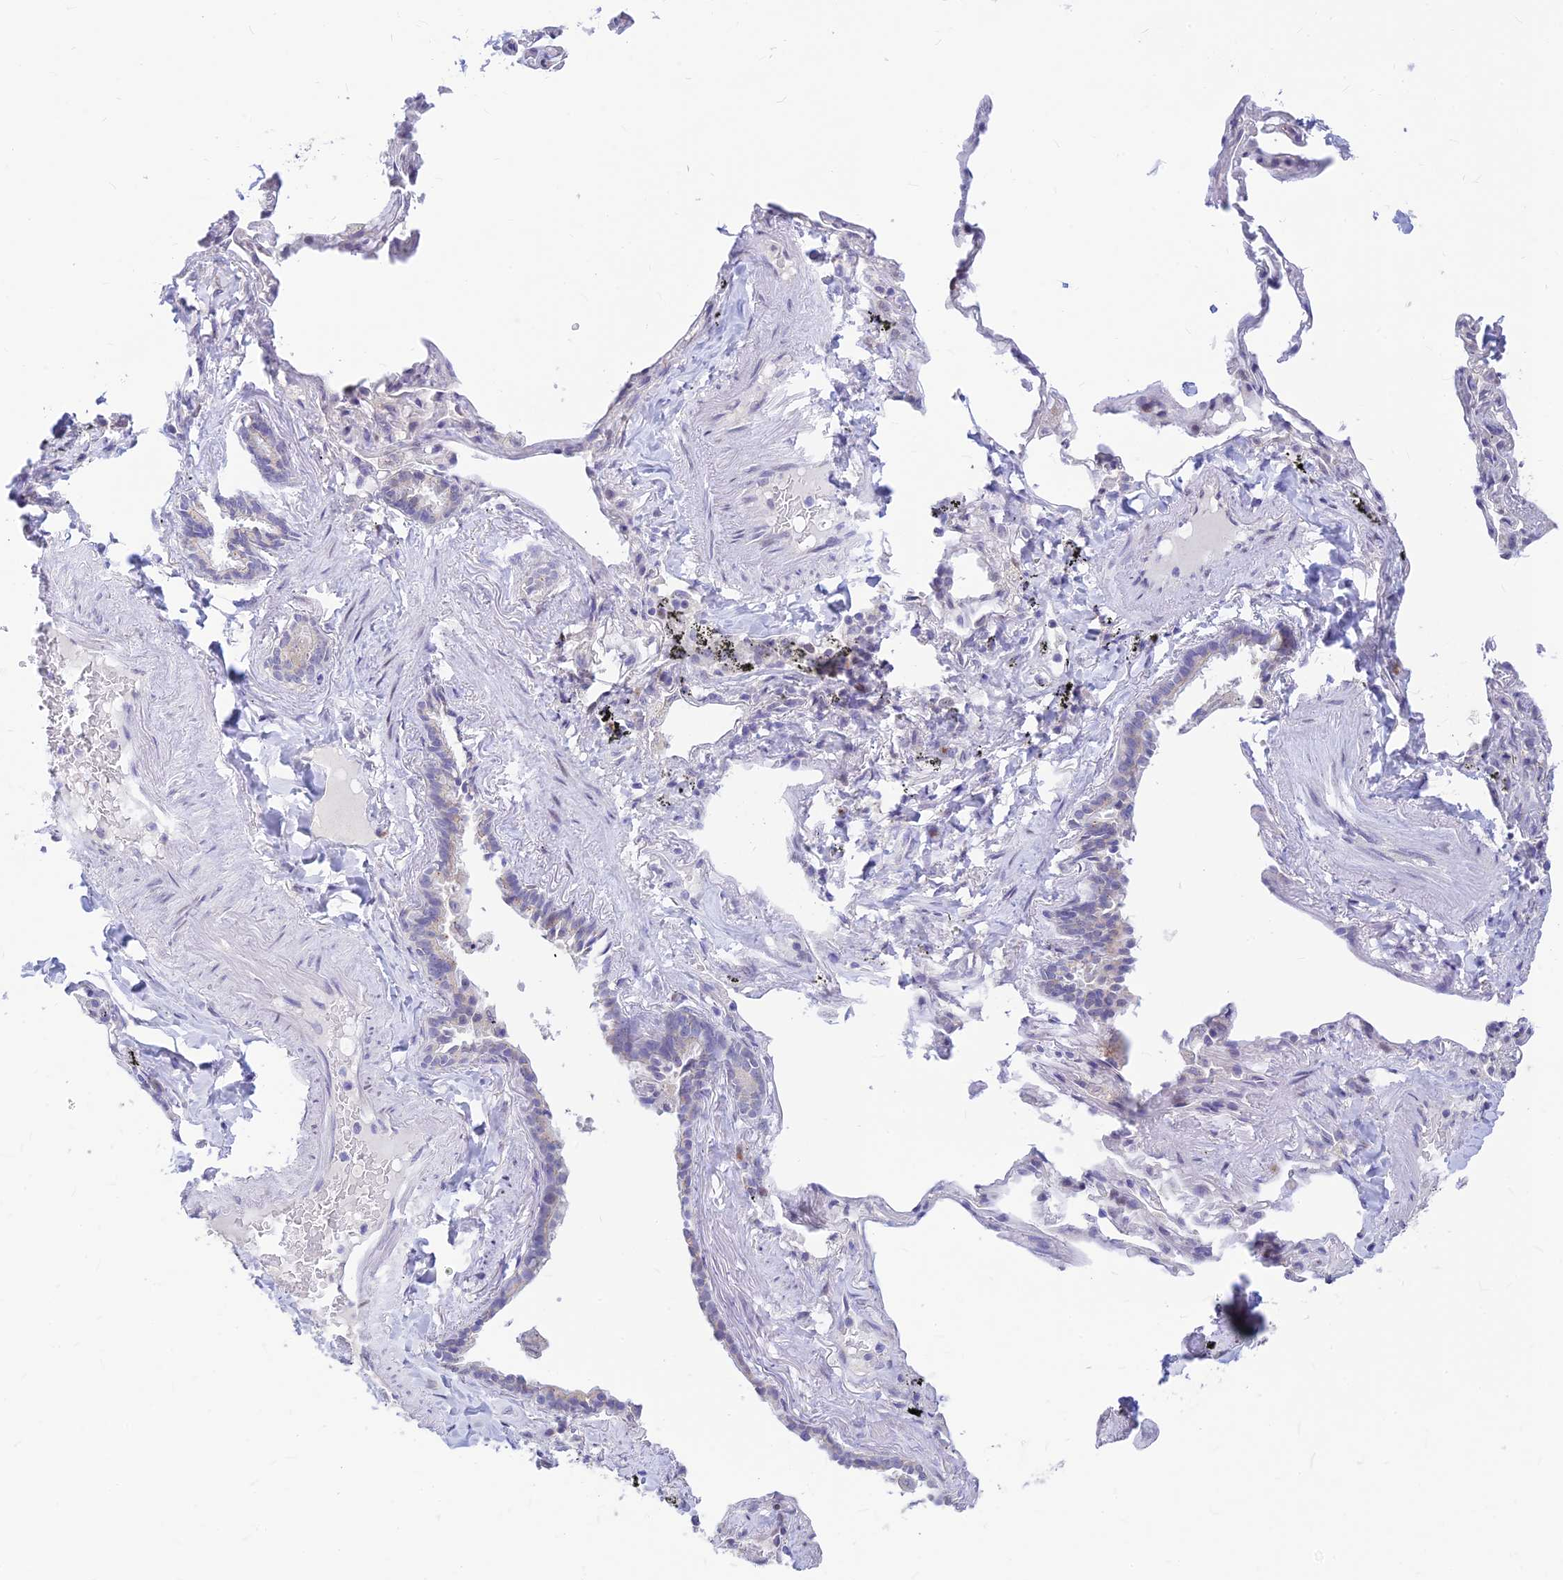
{"staining": {"intensity": "negative", "quantity": "none", "location": "none"}, "tissue": "adipose tissue", "cell_type": "Adipocytes", "image_type": "normal", "snomed": [{"axis": "morphology", "description": "Normal tissue, NOS"}, {"axis": "topography", "description": "Lymph node"}, {"axis": "topography", "description": "Bronchus"}], "caption": "A histopathology image of human adipose tissue is negative for staining in adipocytes.", "gene": "INKA1", "patient": {"sex": "male", "age": 63}}